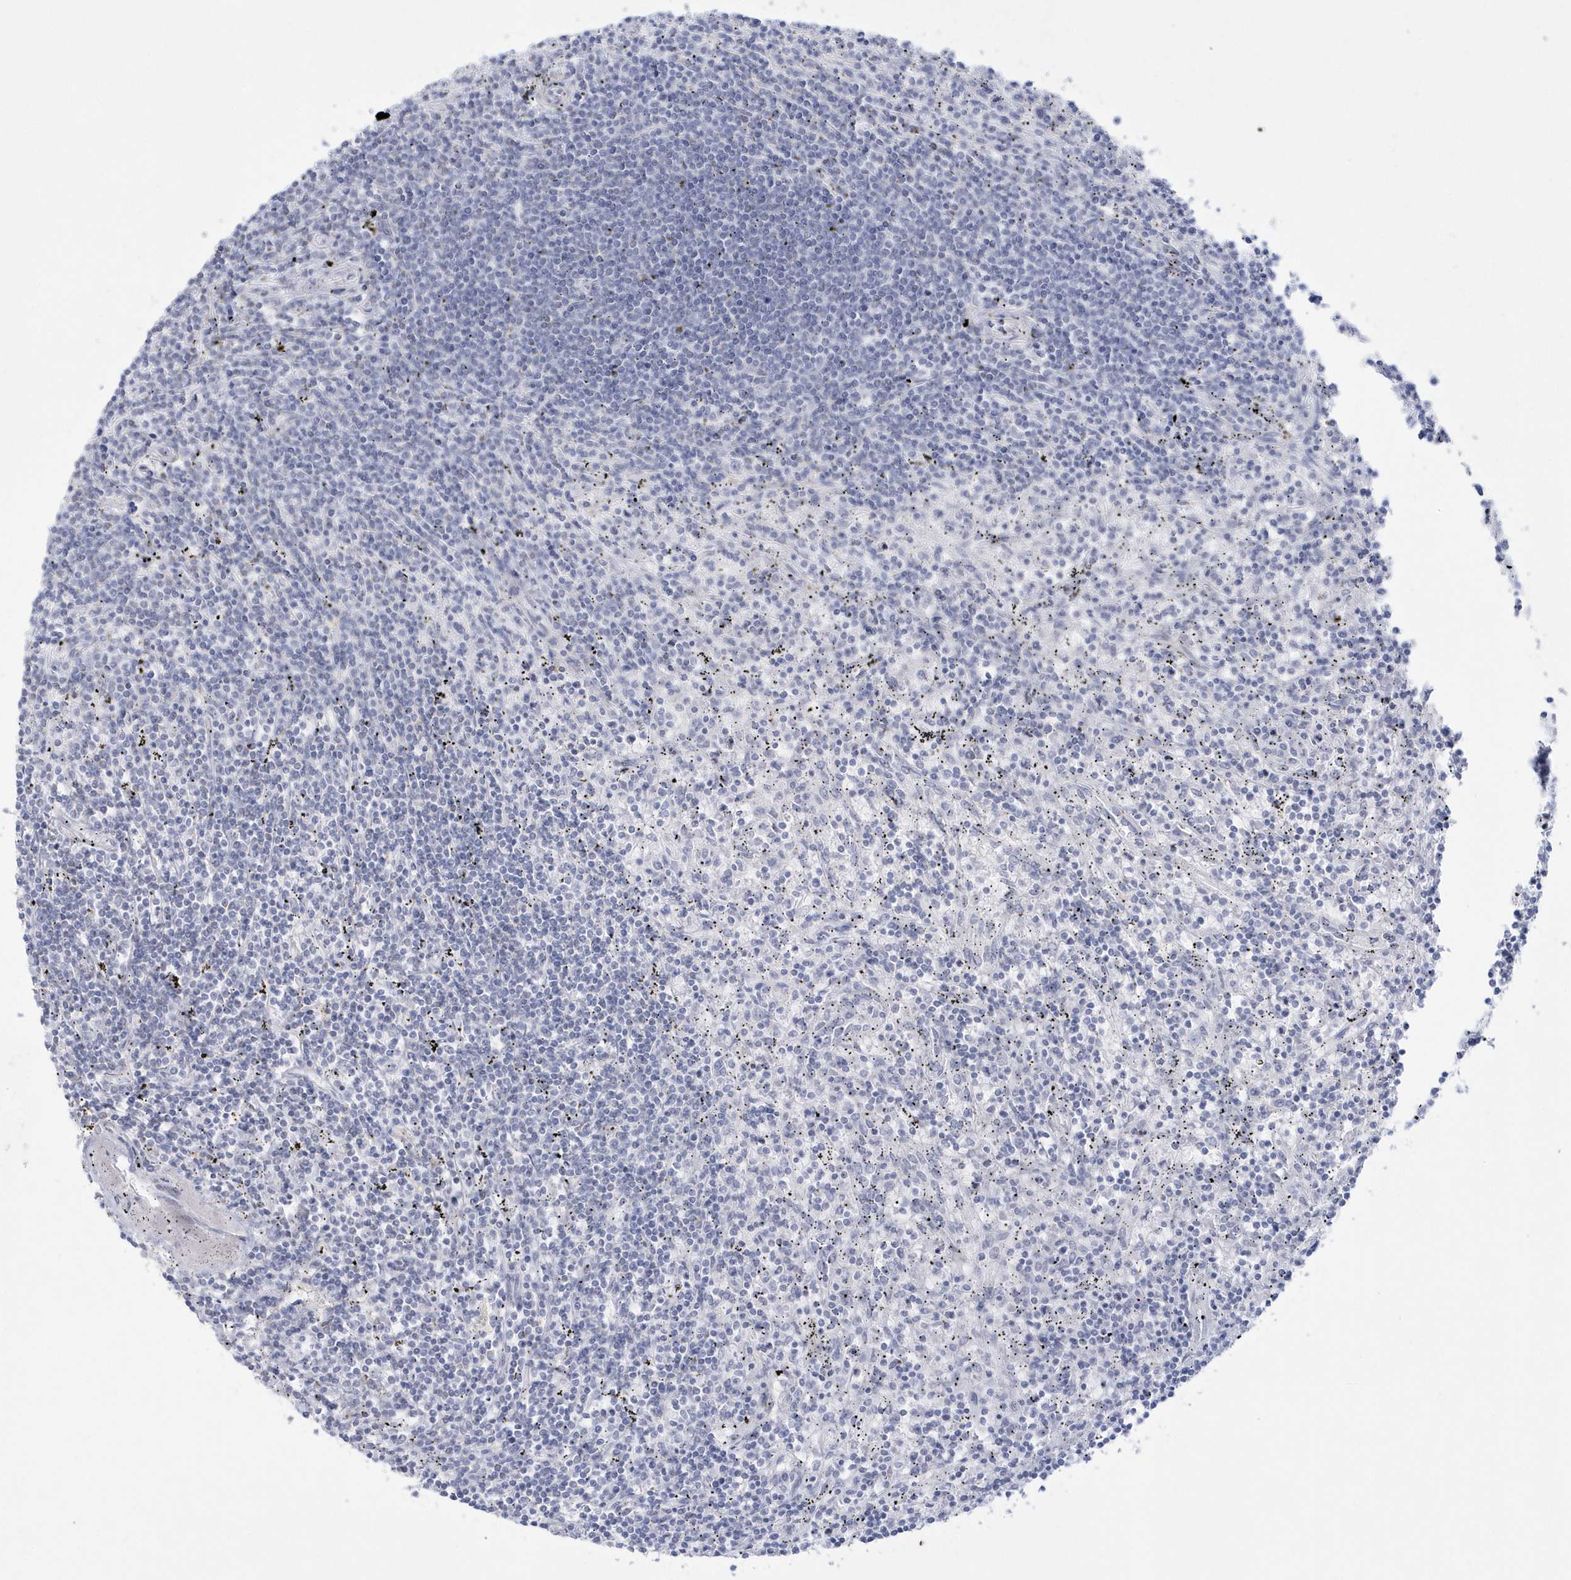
{"staining": {"intensity": "negative", "quantity": "none", "location": "none"}, "tissue": "lymphoma", "cell_type": "Tumor cells", "image_type": "cancer", "snomed": [{"axis": "morphology", "description": "Malignant lymphoma, non-Hodgkin's type, Low grade"}, {"axis": "topography", "description": "Spleen"}], "caption": "This micrograph is of low-grade malignant lymphoma, non-Hodgkin's type stained with immunohistochemistry (IHC) to label a protein in brown with the nuclei are counter-stained blue. There is no staining in tumor cells.", "gene": "WDR27", "patient": {"sex": "male", "age": 76}}